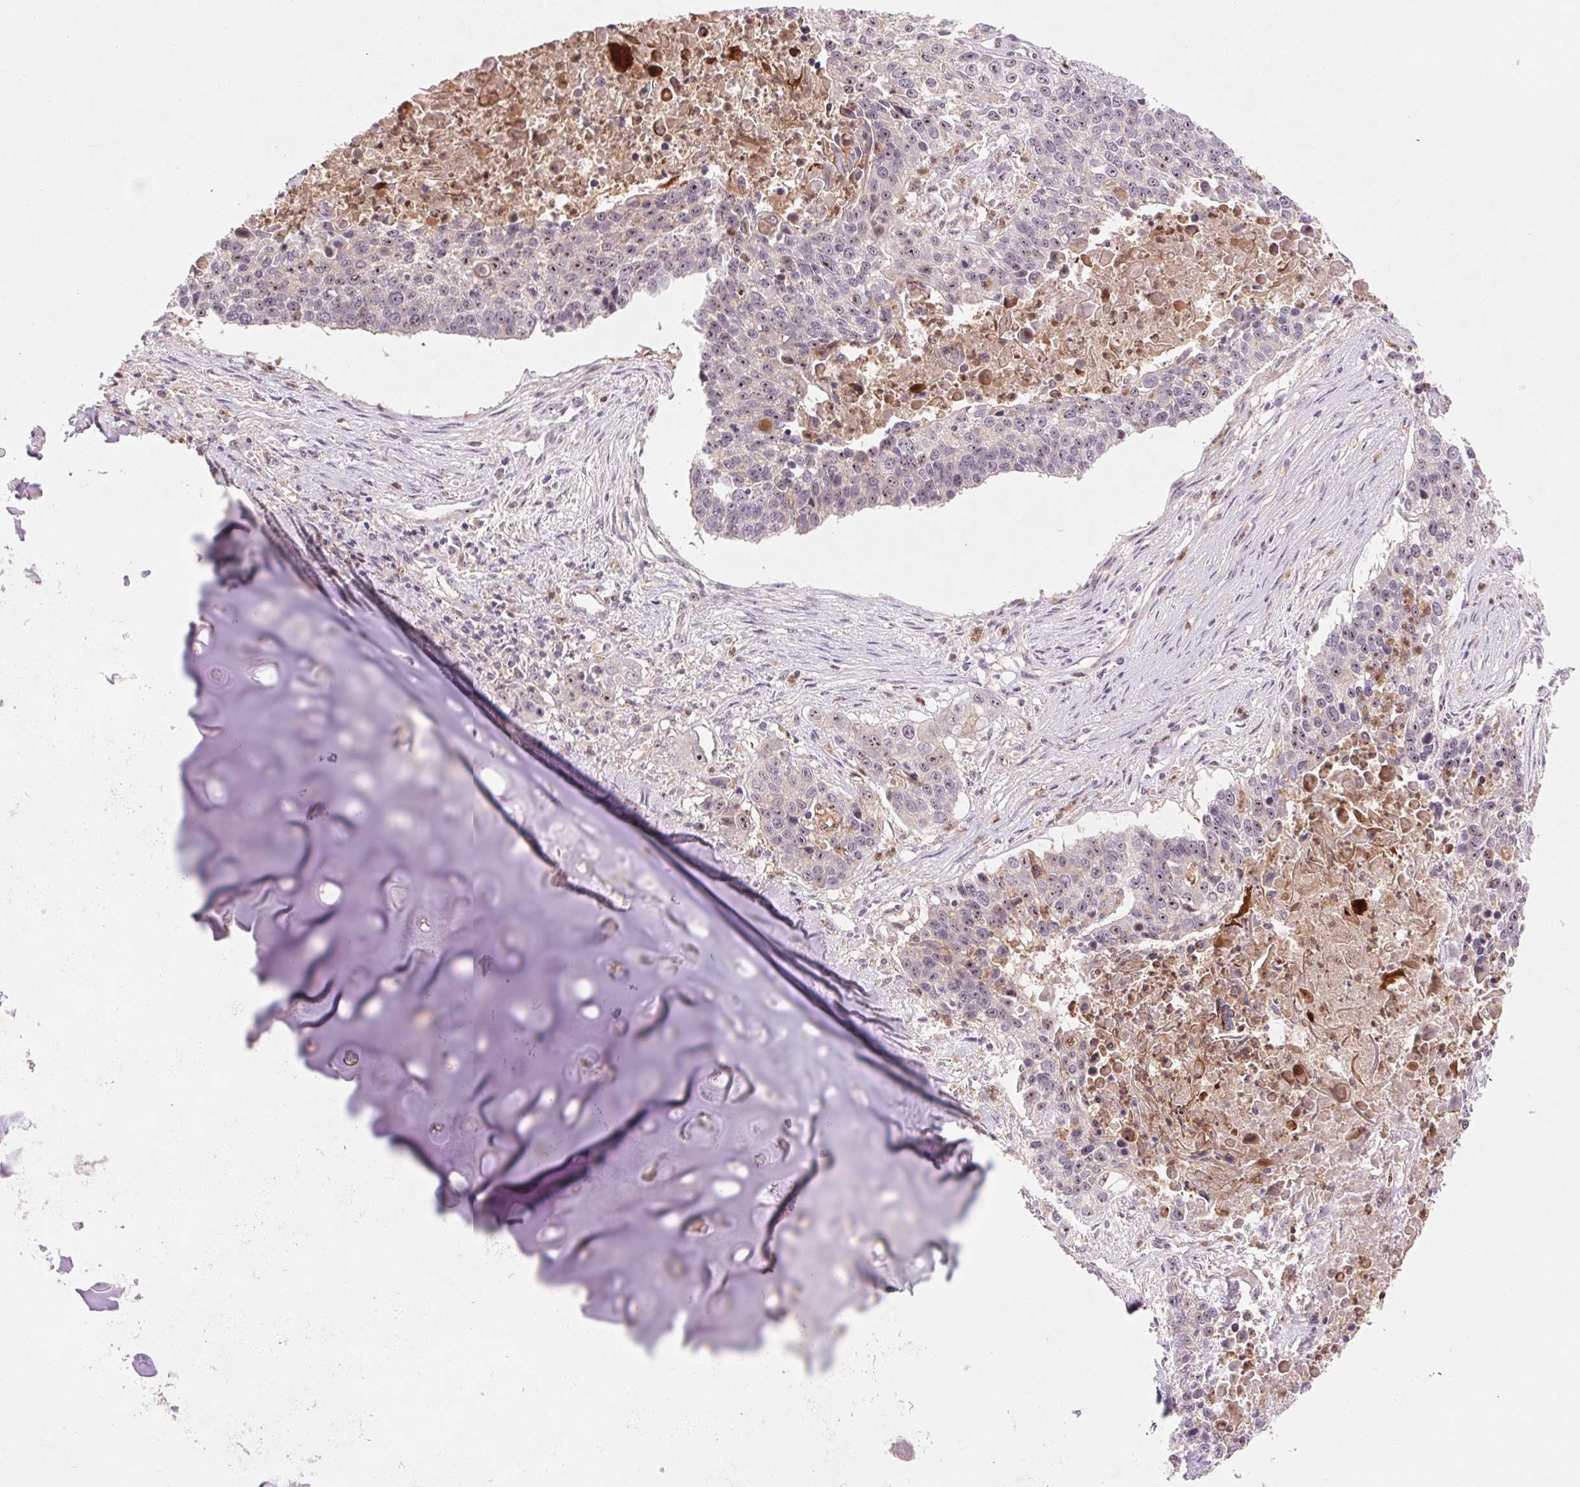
{"staining": {"intensity": "negative", "quantity": "none", "location": "none"}, "tissue": "lung cancer", "cell_type": "Tumor cells", "image_type": "cancer", "snomed": [{"axis": "morphology", "description": "Squamous cell carcinoma, NOS"}, {"axis": "morphology", "description": "Squamous cell carcinoma, metastatic, NOS"}, {"axis": "topography", "description": "Lung"}, {"axis": "topography", "description": "Pleura, NOS"}], "caption": "This histopathology image is of squamous cell carcinoma (lung) stained with immunohistochemistry to label a protein in brown with the nuclei are counter-stained blue. There is no staining in tumor cells.", "gene": "RANBP3L", "patient": {"sex": "male", "age": 72}}